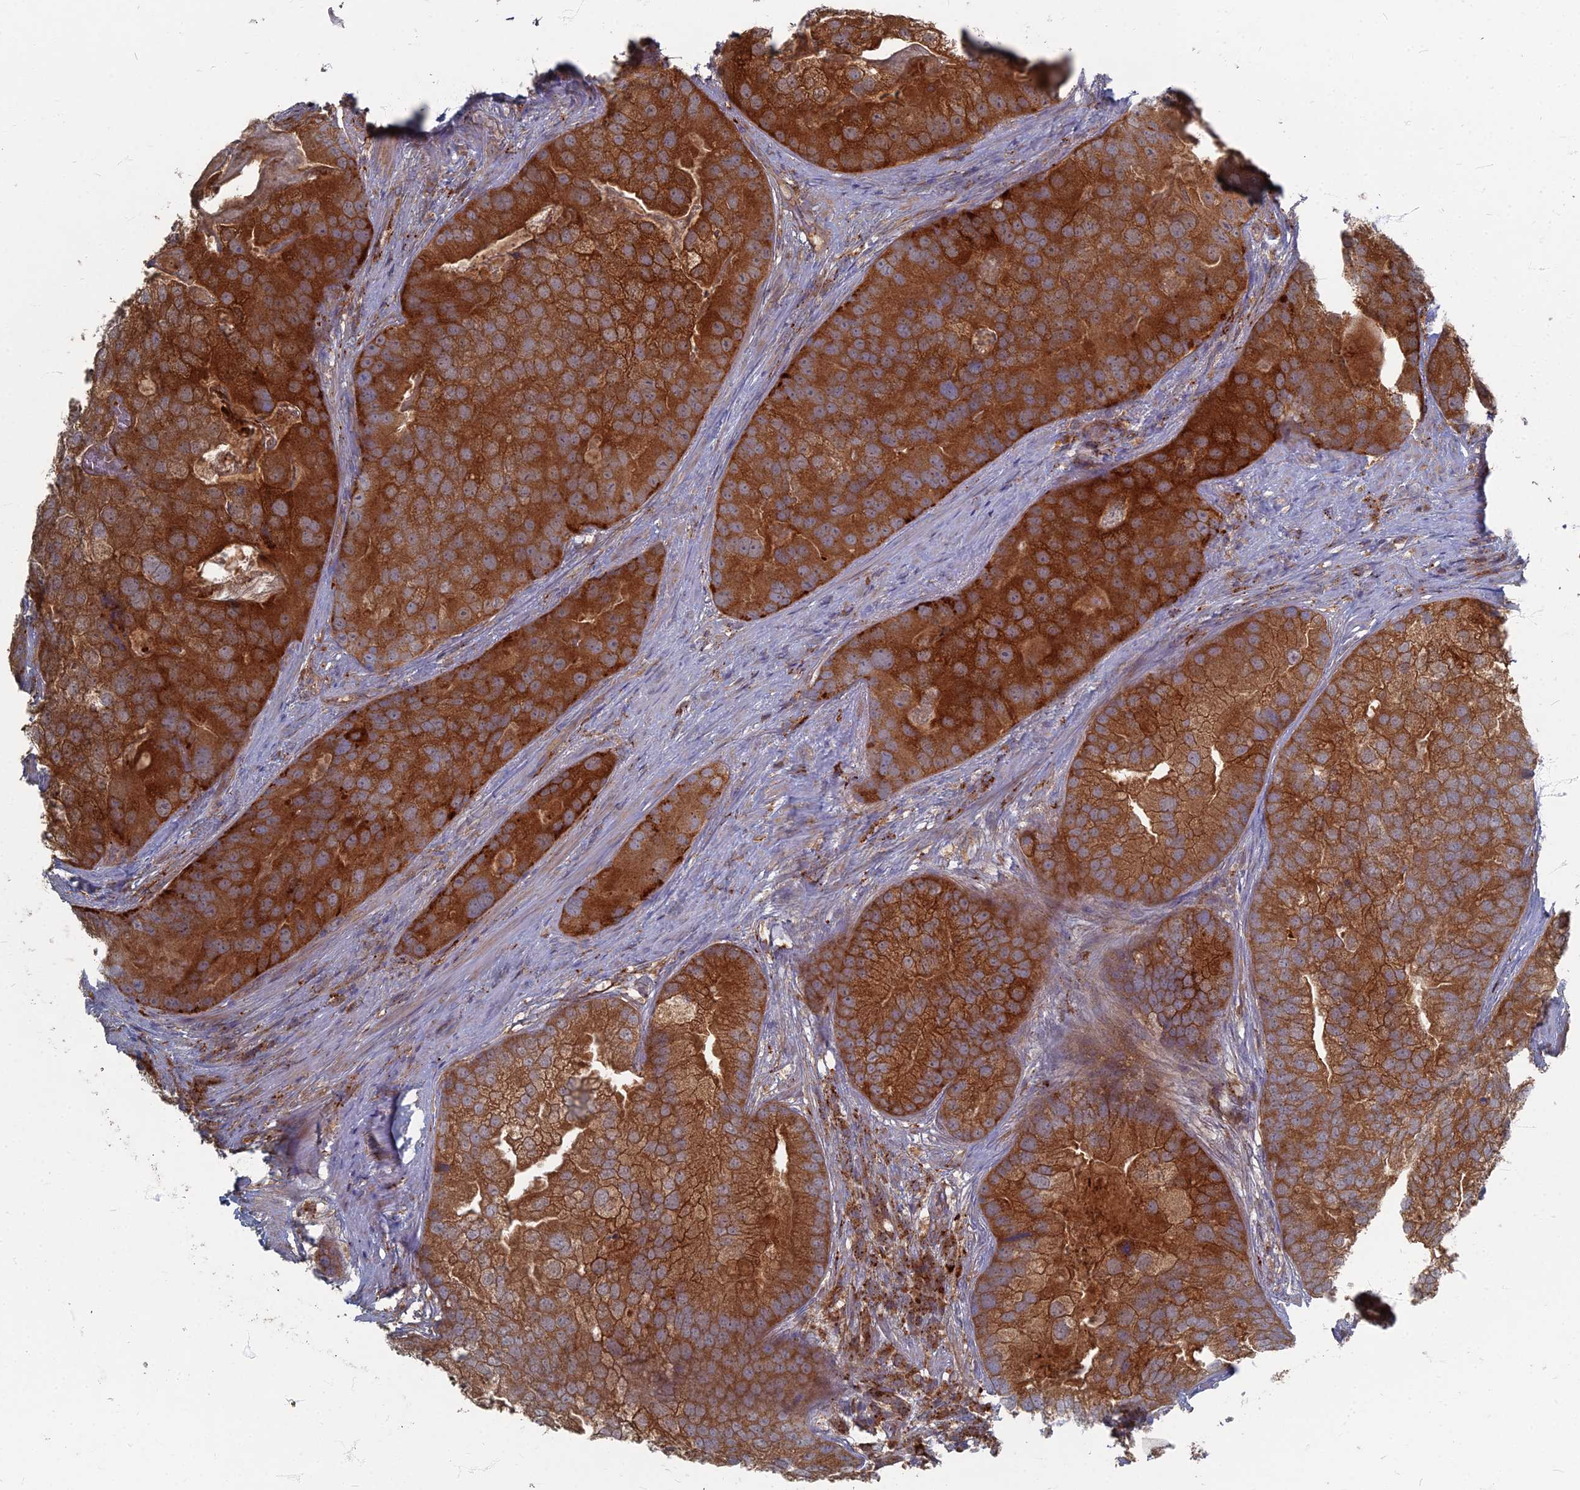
{"staining": {"intensity": "strong", "quantity": ">75%", "location": "cytoplasmic/membranous"}, "tissue": "prostate cancer", "cell_type": "Tumor cells", "image_type": "cancer", "snomed": [{"axis": "morphology", "description": "Adenocarcinoma, High grade"}, {"axis": "topography", "description": "Prostate"}], "caption": "A high amount of strong cytoplasmic/membranous staining is appreciated in about >75% of tumor cells in prostate cancer (adenocarcinoma (high-grade)) tissue.", "gene": "PPCDC", "patient": {"sex": "male", "age": 62}}